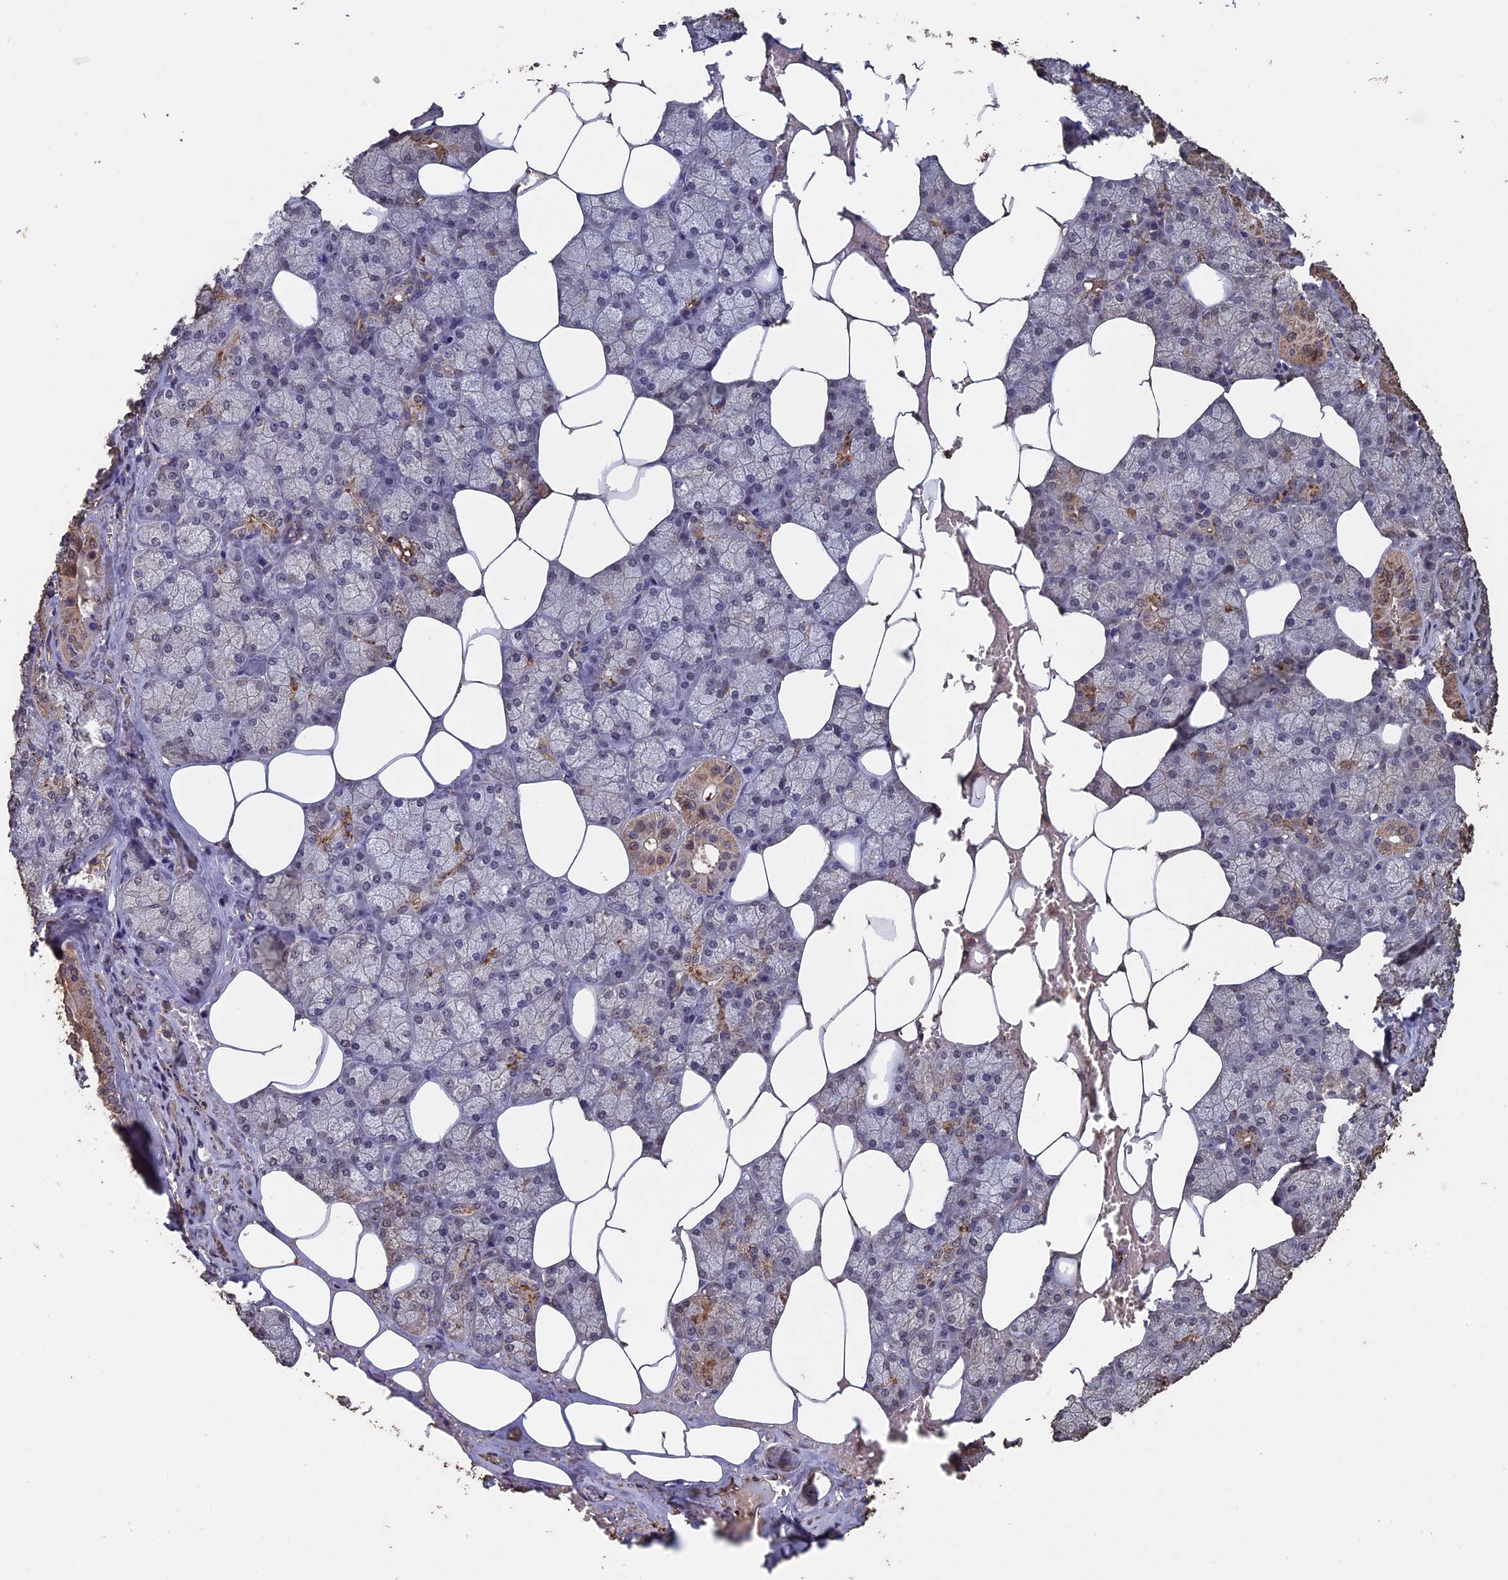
{"staining": {"intensity": "moderate", "quantity": "25%-75%", "location": "cytoplasmic/membranous,nuclear"}, "tissue": "salivary gland", "cell_type": "Glandular cells", "image_type": "normal", "snomed": [{"axis": "morphology", "description": "Normal tissue, NOS"}, {"axis": "topography", "description": "Salivary gland"}], "caption": "The photomicrograph displays staining of benign salivary gland, revealing moderate cytoplasmic/membranous,nuclear protein expression (brown color) within glandular cells. The staining was performed using DAB (3,3'-diaminobenzidine), with brown indicating positive protein expression. Nuclei are stained blue with hematoxylin.", "gene": "HUNK", "patient": {"sex": "male", "age": 62}}